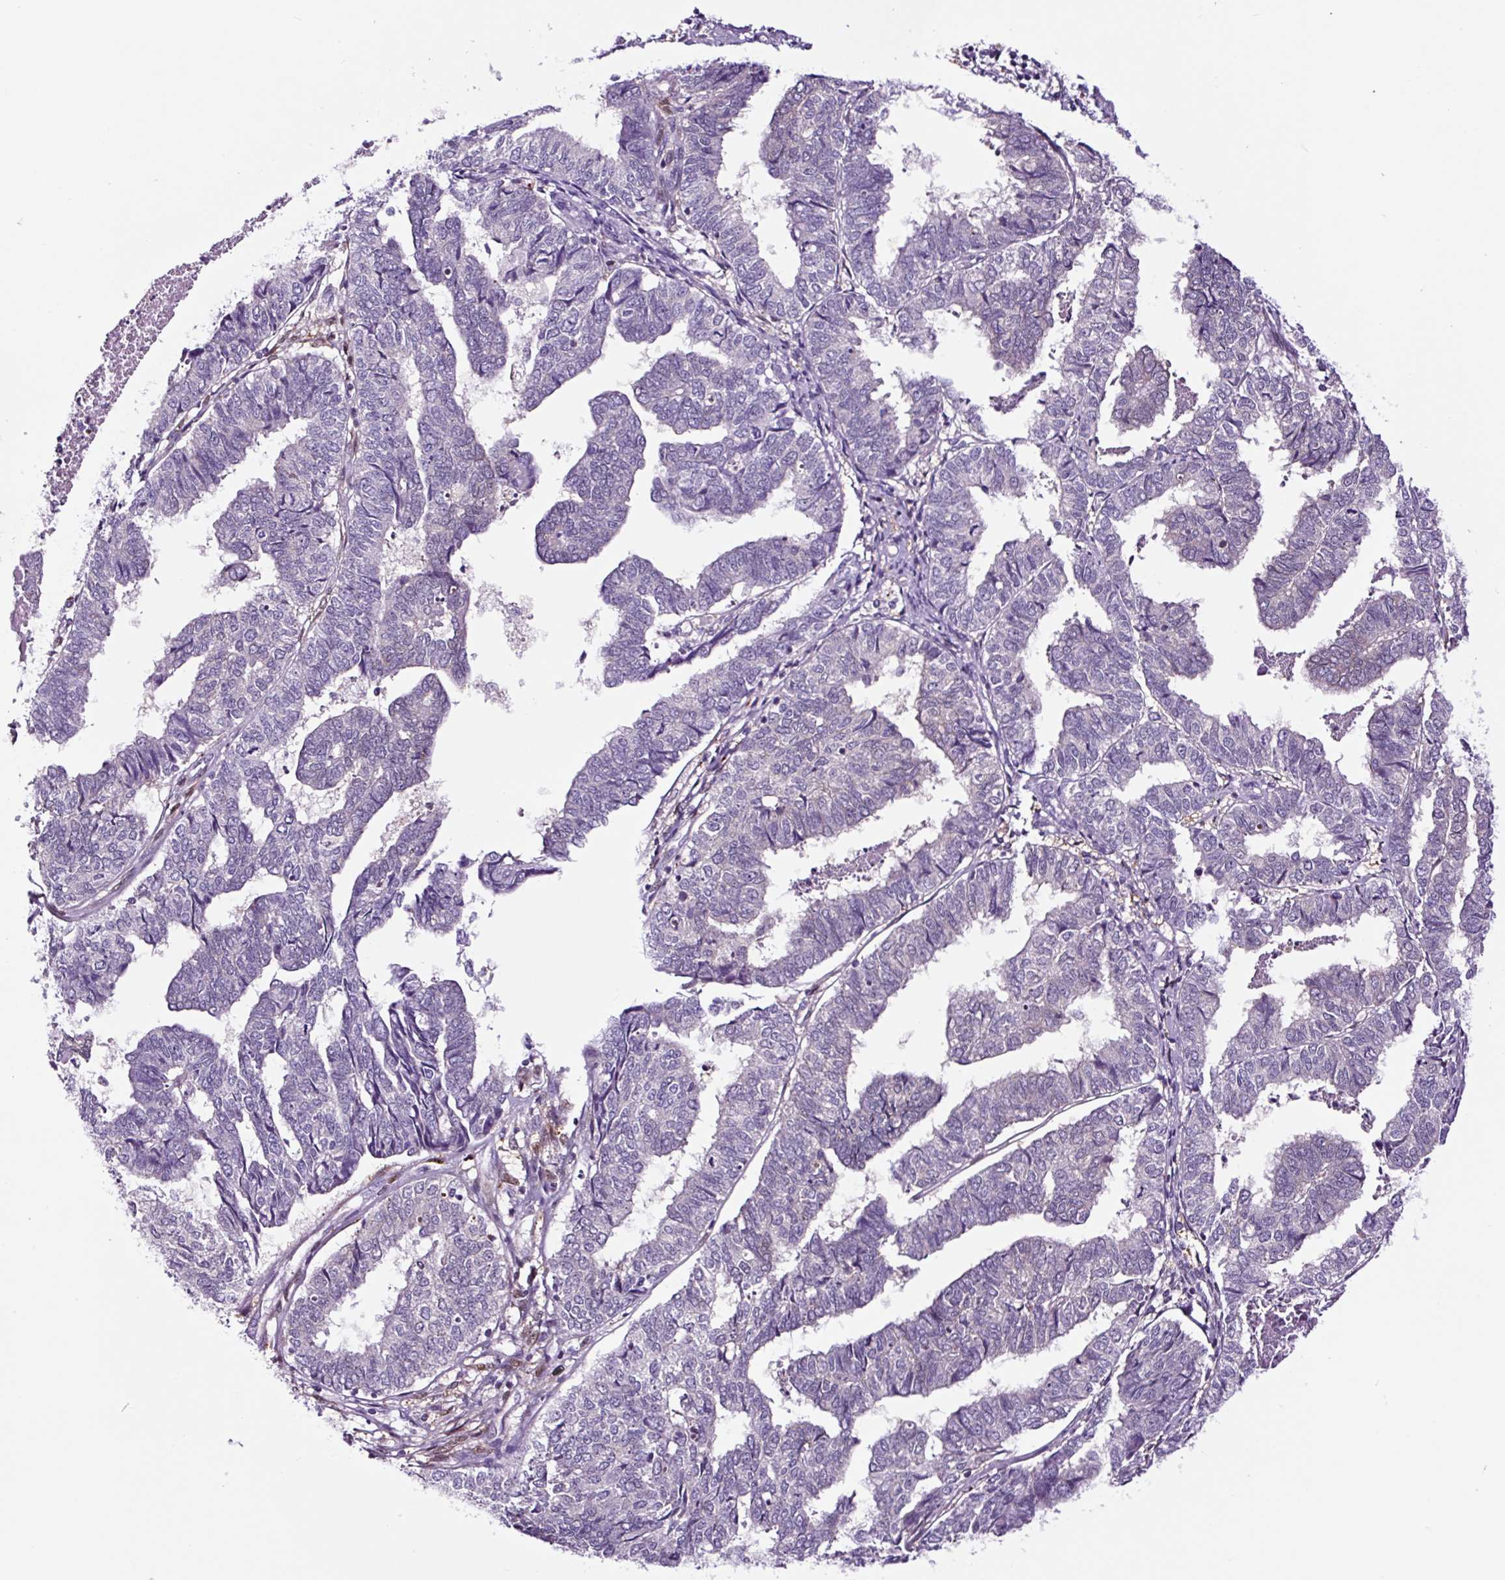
{"staining": {"intensity": "negative", "quantity": "none", "location": "none"}, "tissue": "endometrial cancer", "cell_type": "Tumor cells", "image_type": "cancer", "snomed": [{"axis": "morphology", "description": "Adenocarcinoma, NOS"}, {"axis": "topography", "description": "Endometrium"}], "caption": "Endometrial adenocarcinoma stained for a protein using immunohistochemistry (IHC) reveals no expression tumor cells.", "gene": "TAFA3", "patient": {"sex": "female", "age": 73}}